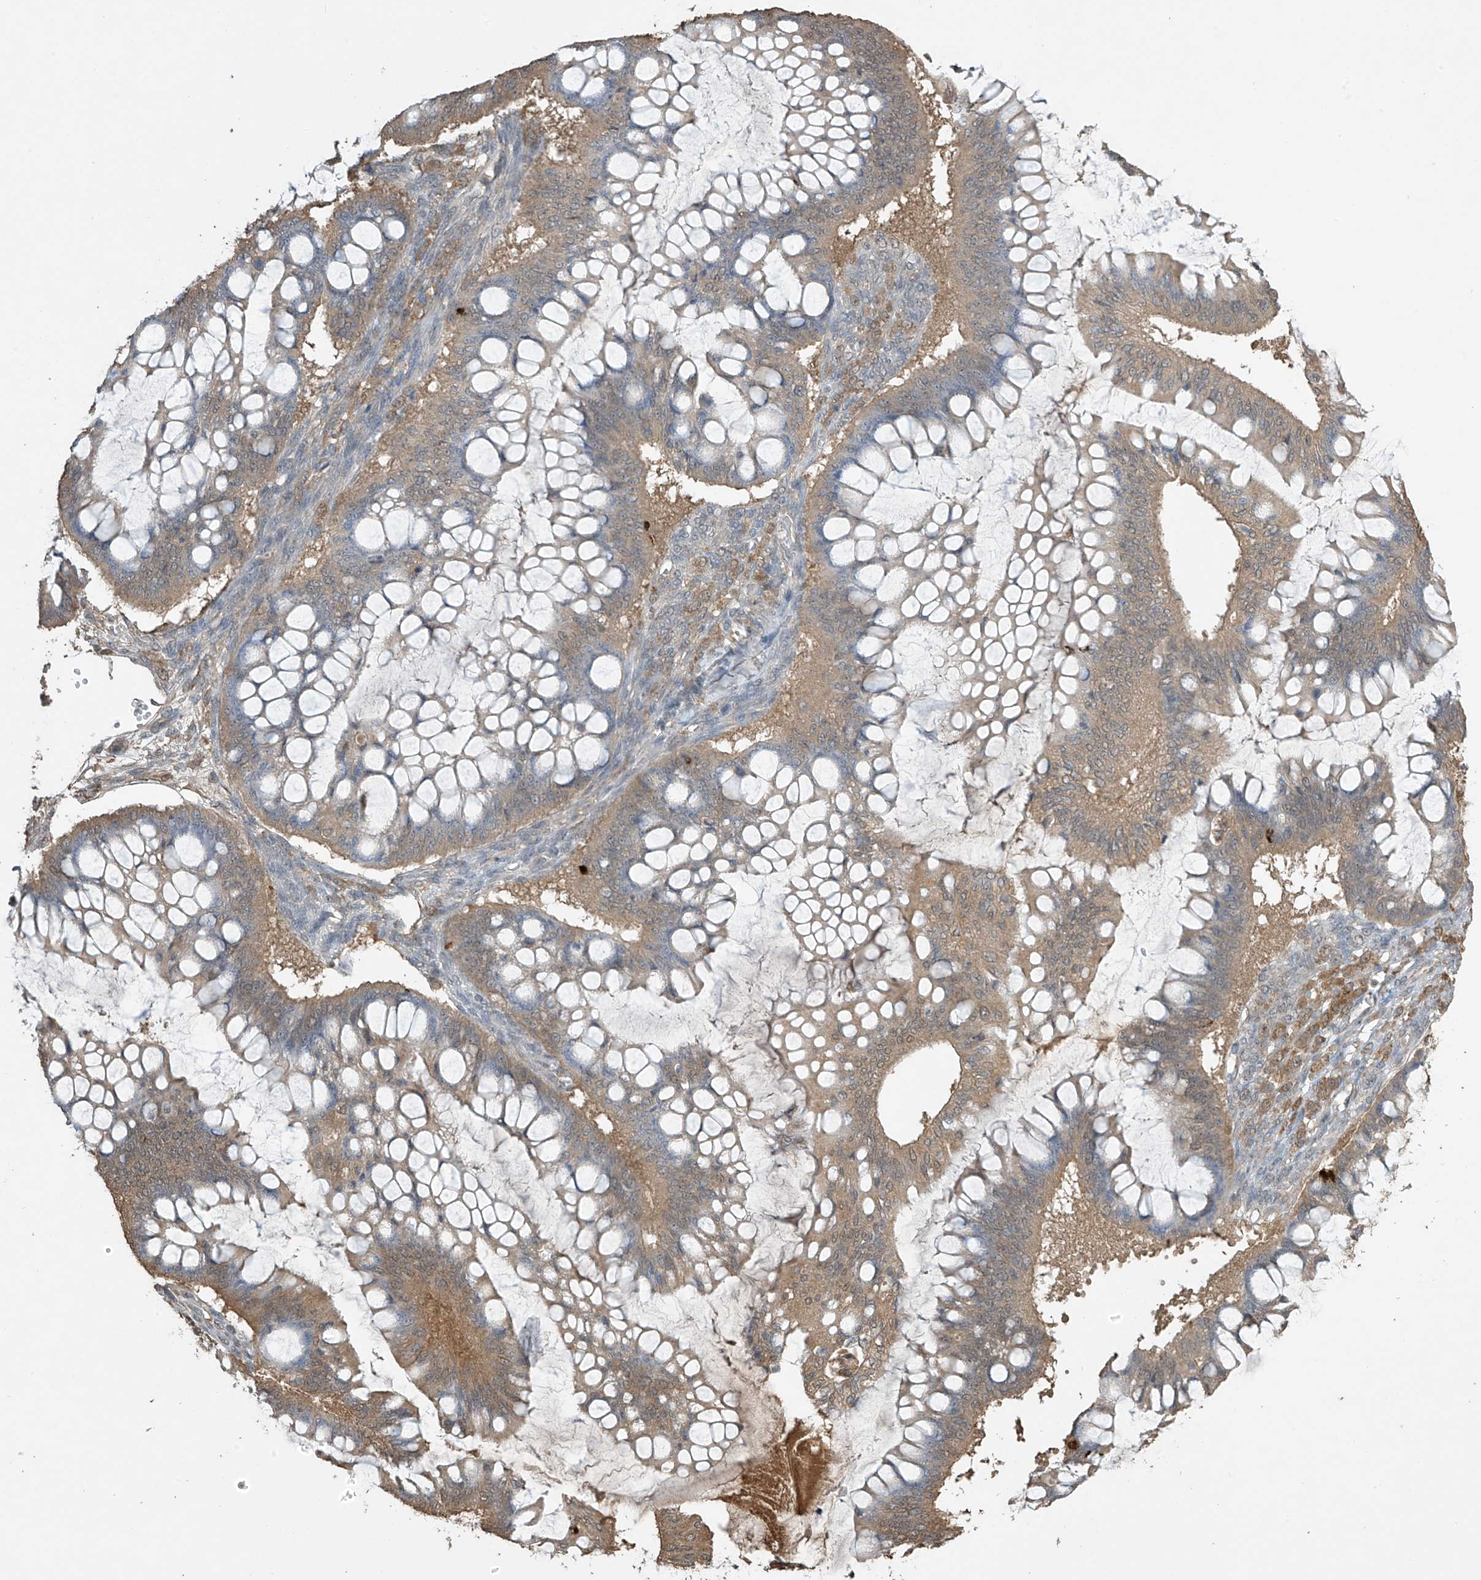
{"staining": {"intensity": "moderate", "quantity": ">75%", "location": "cytoplasmic/membranous"}, "tissue": "ovarian cancer", "cell_type": "Tumor cells", "image_type": "cancer", "snomed": [{"axis": "morphology", "description": "Cystadenocarcinoma, mucinous, NOS"}, {"axis": "topography", "description": "Ovary"}], "caption": "Ovarian mucinous cystadenocarcinoma tissue exhibits moderate cytoplasmic/membranous staining in approximately >75% of tumor cells, visualized by immunohistochemistry.", "gene": "SLFN14", "patient": {"sex": "female", "age": 73}}